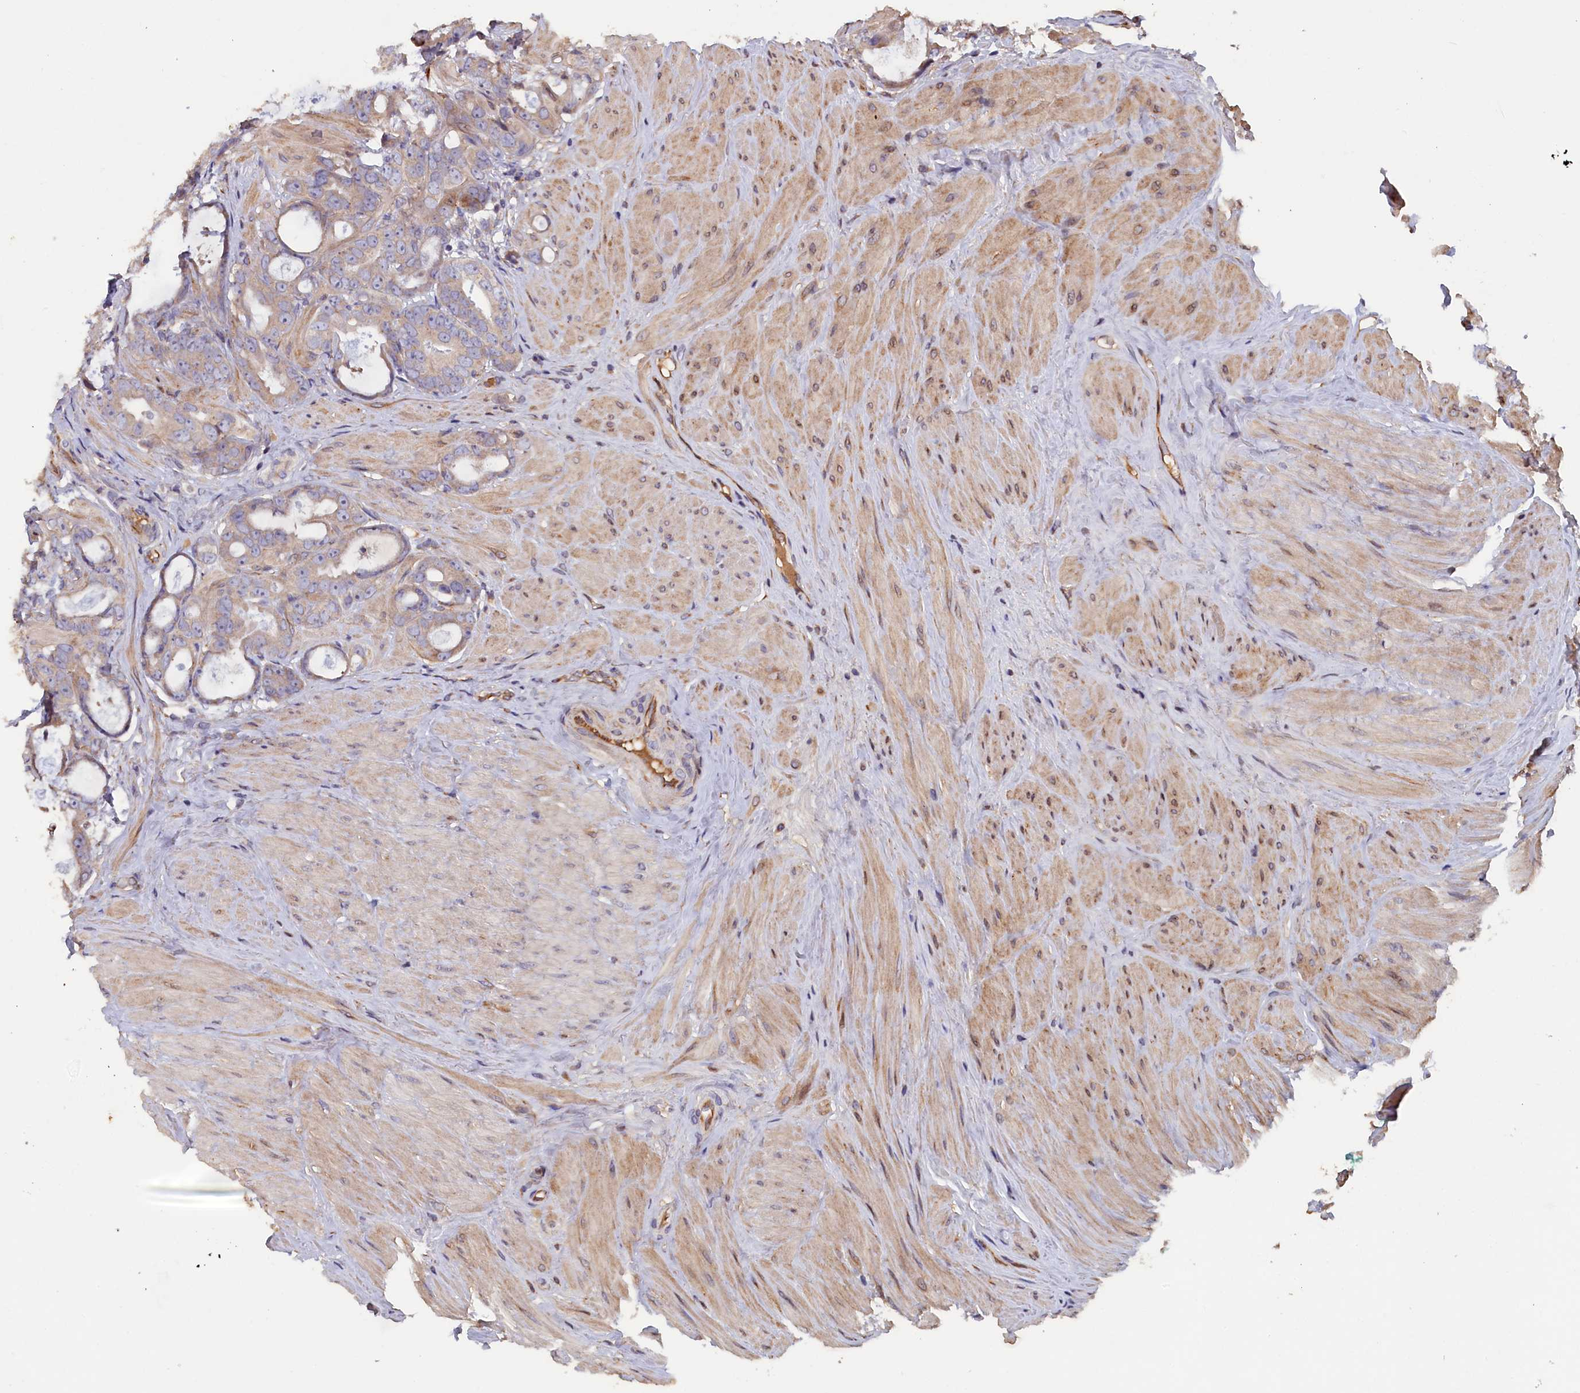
{"staining": {"intensity": "weak", "quantity": ">75%", "location": "cytoplasmic/membranous"}, "tissue": "prostate cancer", "cell_type": "Tumor cells", "image_type": "cancer", "snomed": [{"axis": "morphology", "description": "Adenocarcinoma, Low grade"}, {"axis": "topography", "description": "Prostate"}], "caption": "Immunohistochemical staining of human prostate adenocarcinoma (low-grade) reveals low levels of weak cytoplasmic/membranous protein staining in approximately >75% of tumor cells.", "gene": "GREB1L", "patient": {"sex": "male", "age": 71}}